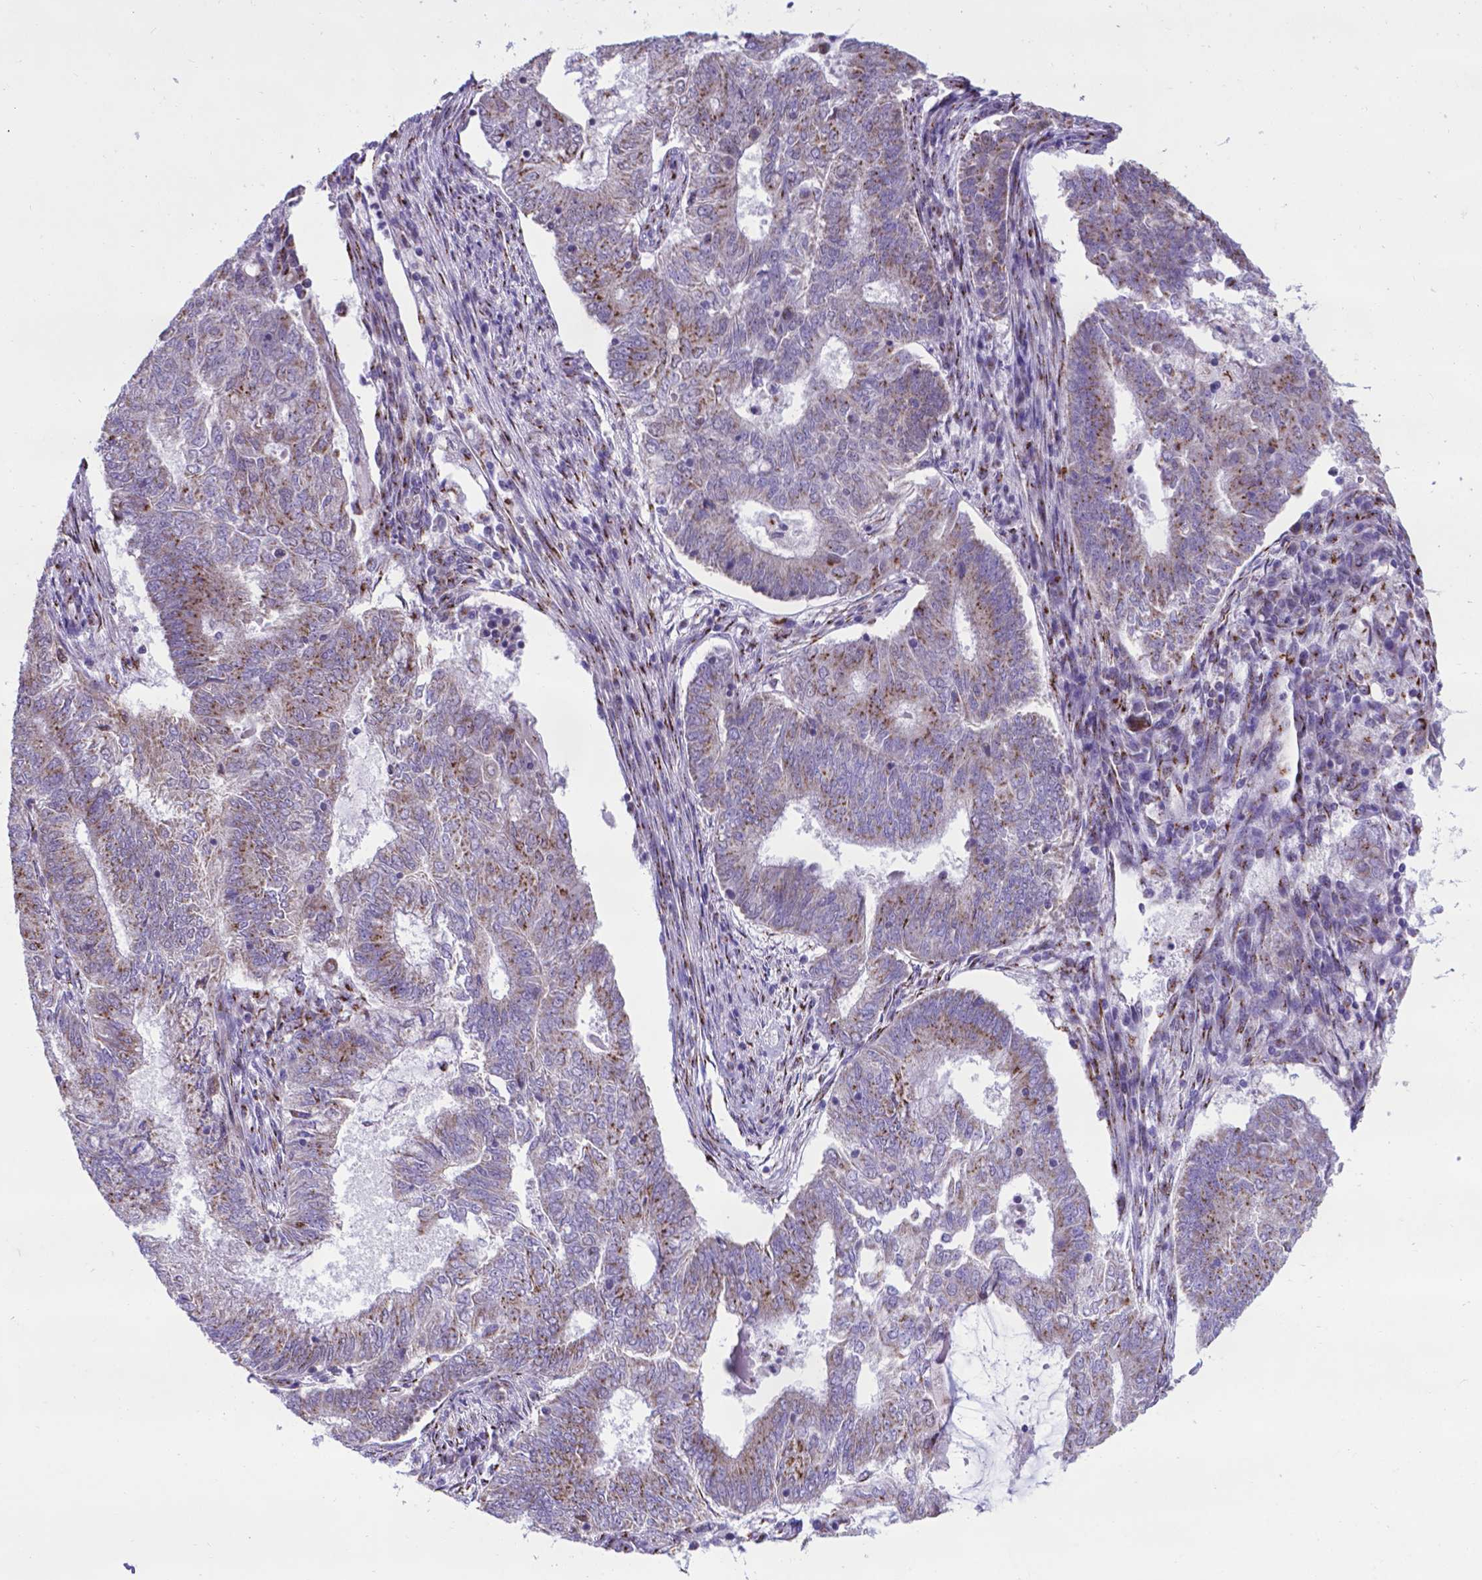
{"staining": {"intensity": "weak", "quantity": "25%-75%", "location": "cytoplasmic/membranous"}, "tissue": "endometrial cancer", "cell_type": "Tumor cells", "image_type": "cancer", "snomed": [{"axis": "morphology", "description": "Adenocarcinoma, NOS"}, {"axis": "topography", "description": "Endometrium"}], "caption": "Immunohistochemical staining of endometrial adenocarcinoma exhibits low levels of weak cytoplasmic/membranous protein staining in approximately 25%-75% of tumor cells.", "gene": "MRPL10", "patient": {"sex": "female", "age": 62}}